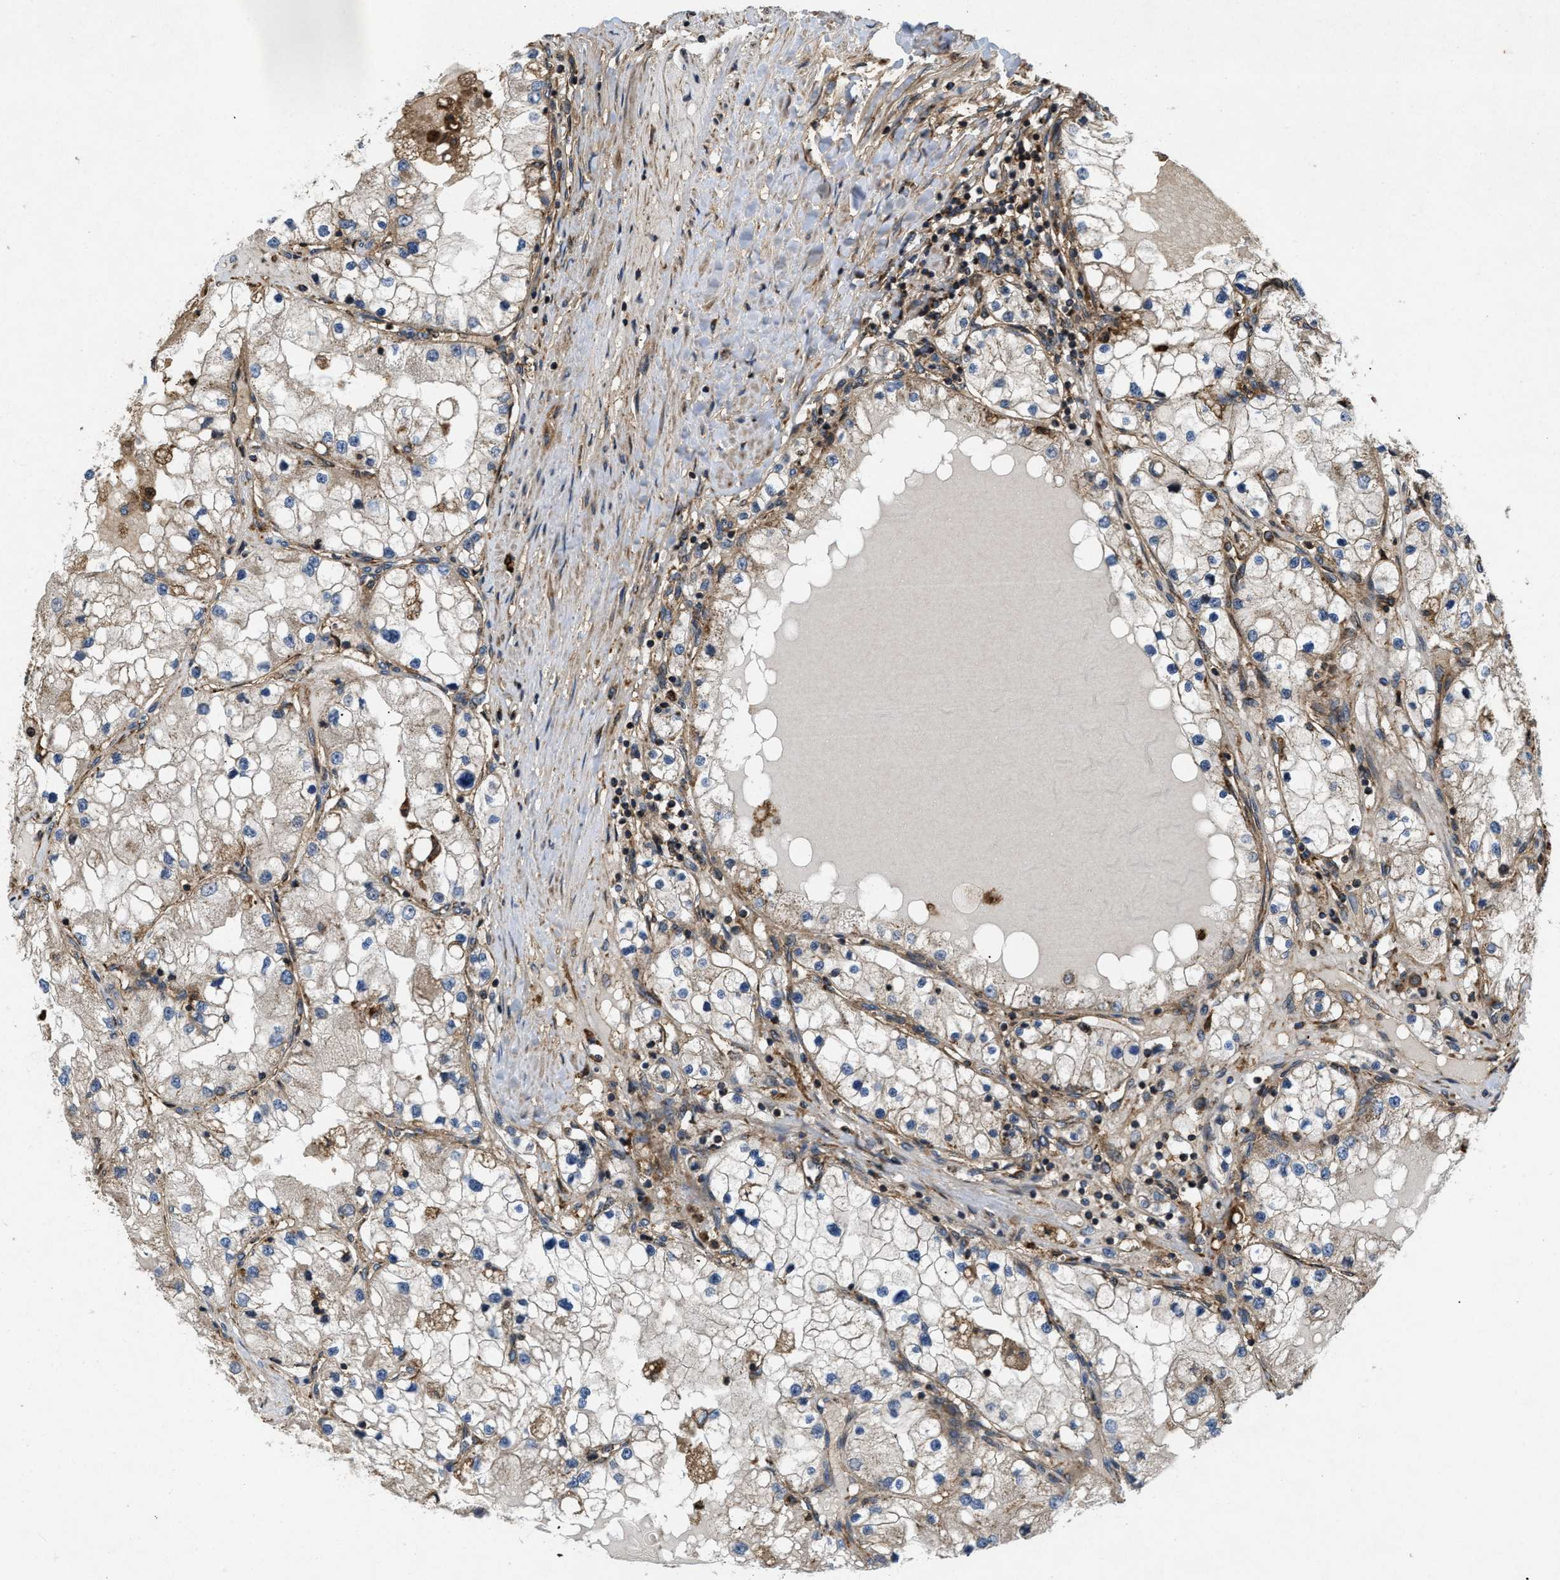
{"staining": {"intensity": "weak", "quantity": "<25%", "location": "cytoplasmic/membranous"}, "tissue": "renal cancer", "cell_type": "Tumor cells", "image_type": "cancer", "snomed": [{"axis": "morphology", "description": "Adenocarcinoma, NOS"}, {"axis": "topography", "description": "Kidney"}], "caption": "Immunohistochemistry (IHC) photomicrograph of human renal cancer (adenocarcinoma) stained for a protein (brown), which displays no staining in tumor cells.", "gene": "GNB4", "patient": {"sex": "male", "age": 68}}